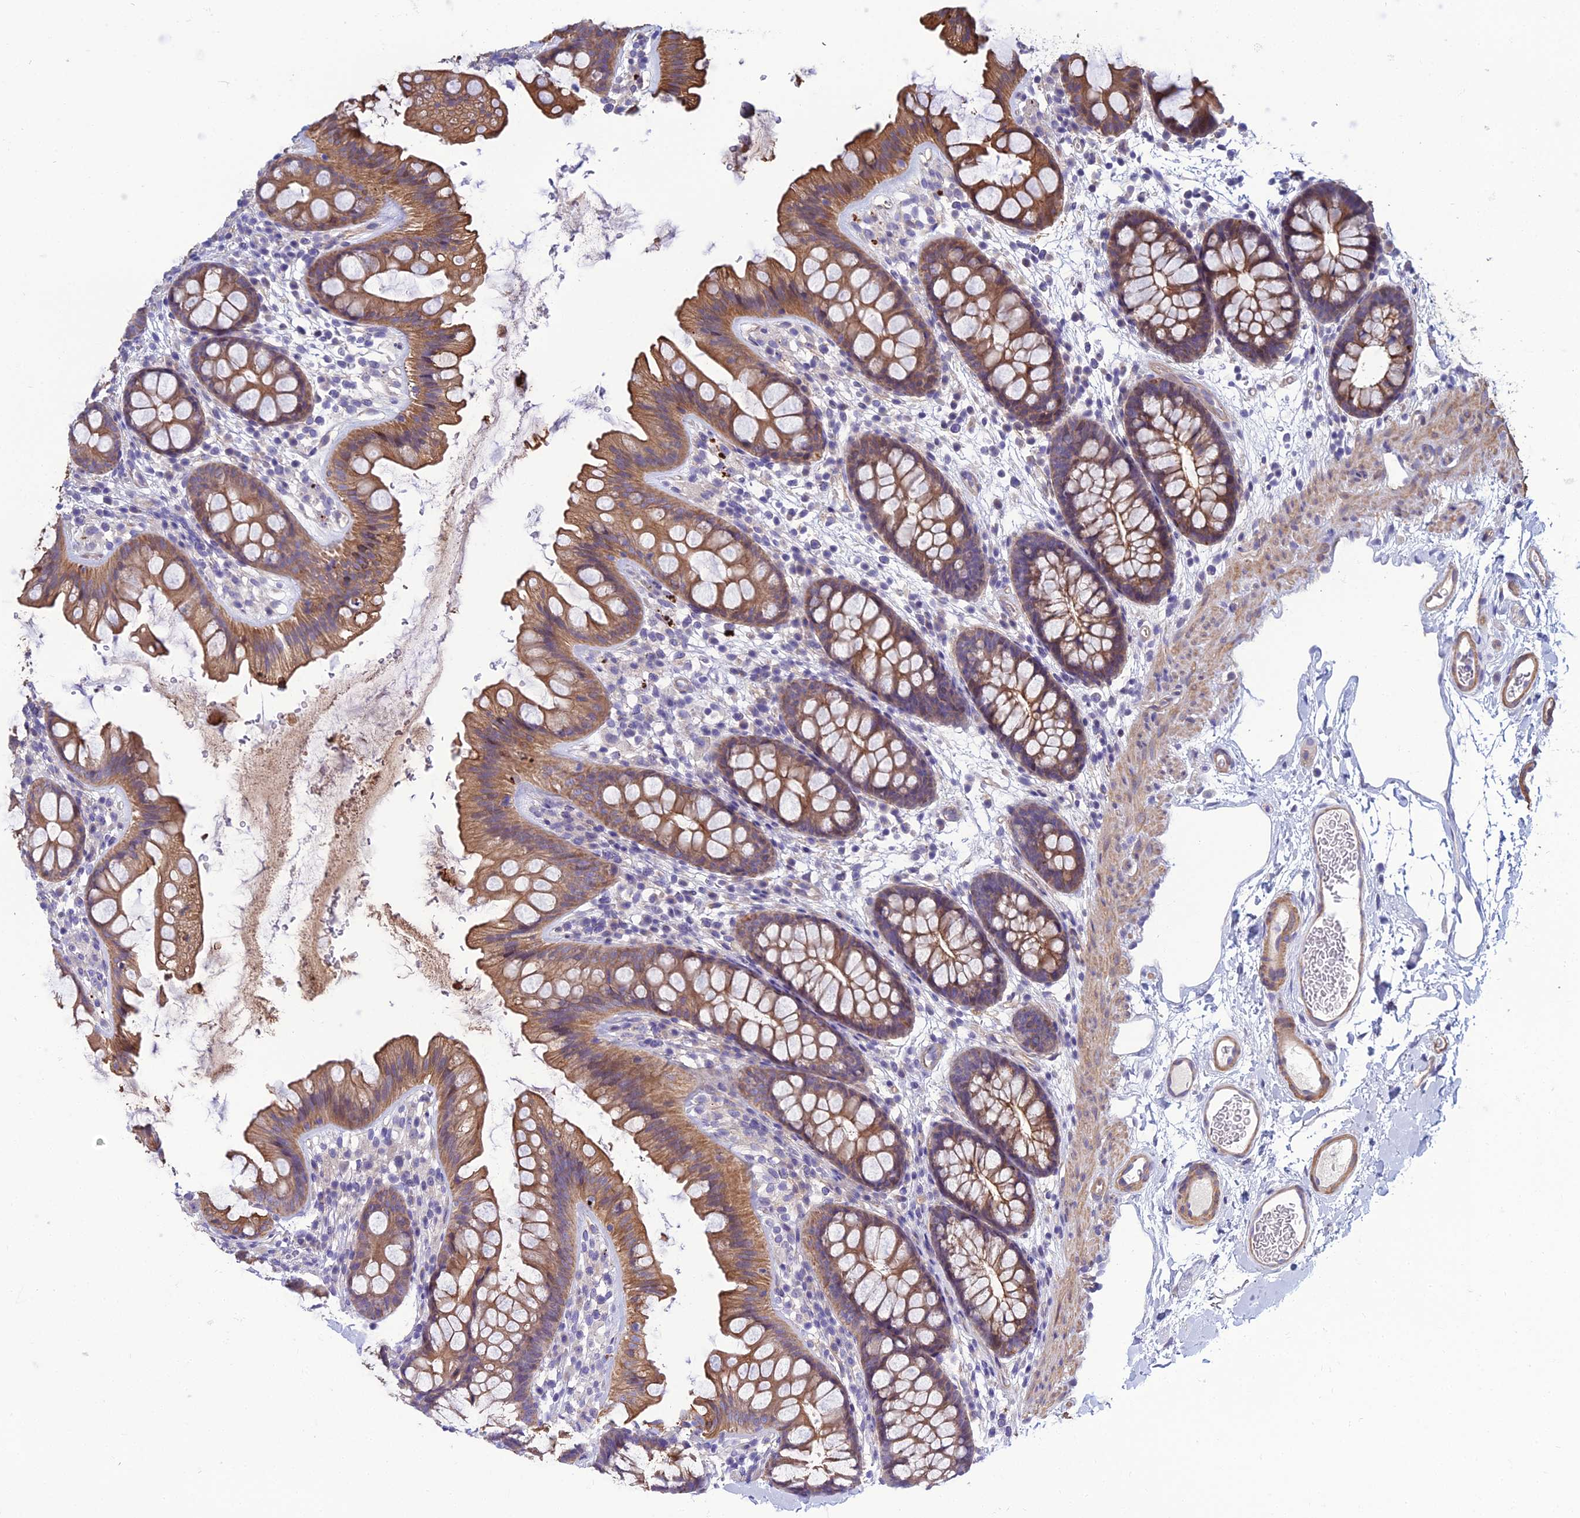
{"staining": {"intensity": "weak", "quantity": ">75%", "location": "cytoplasmic/membranous"}, "tissue": "colon", "cell_type": "Endothelial cells", "image_type": "normal", "snomed": [{"axis": "morphology", "description": "Normal tissue, NOS"}, {"axis": "topography", "description": "Colon"}], "caption": "Immunohistochemical staining of benign colon reveals low levels of weak cytoplasmic/membranous expression in approximately >75% of endothelial cells. The staining was performed using DAB, with brown indicating positive protein expression. Nuclei are stained blue with hematoxylin.", "gene": "LZTS2", "patient": {"sex": "female", "age": 62}}